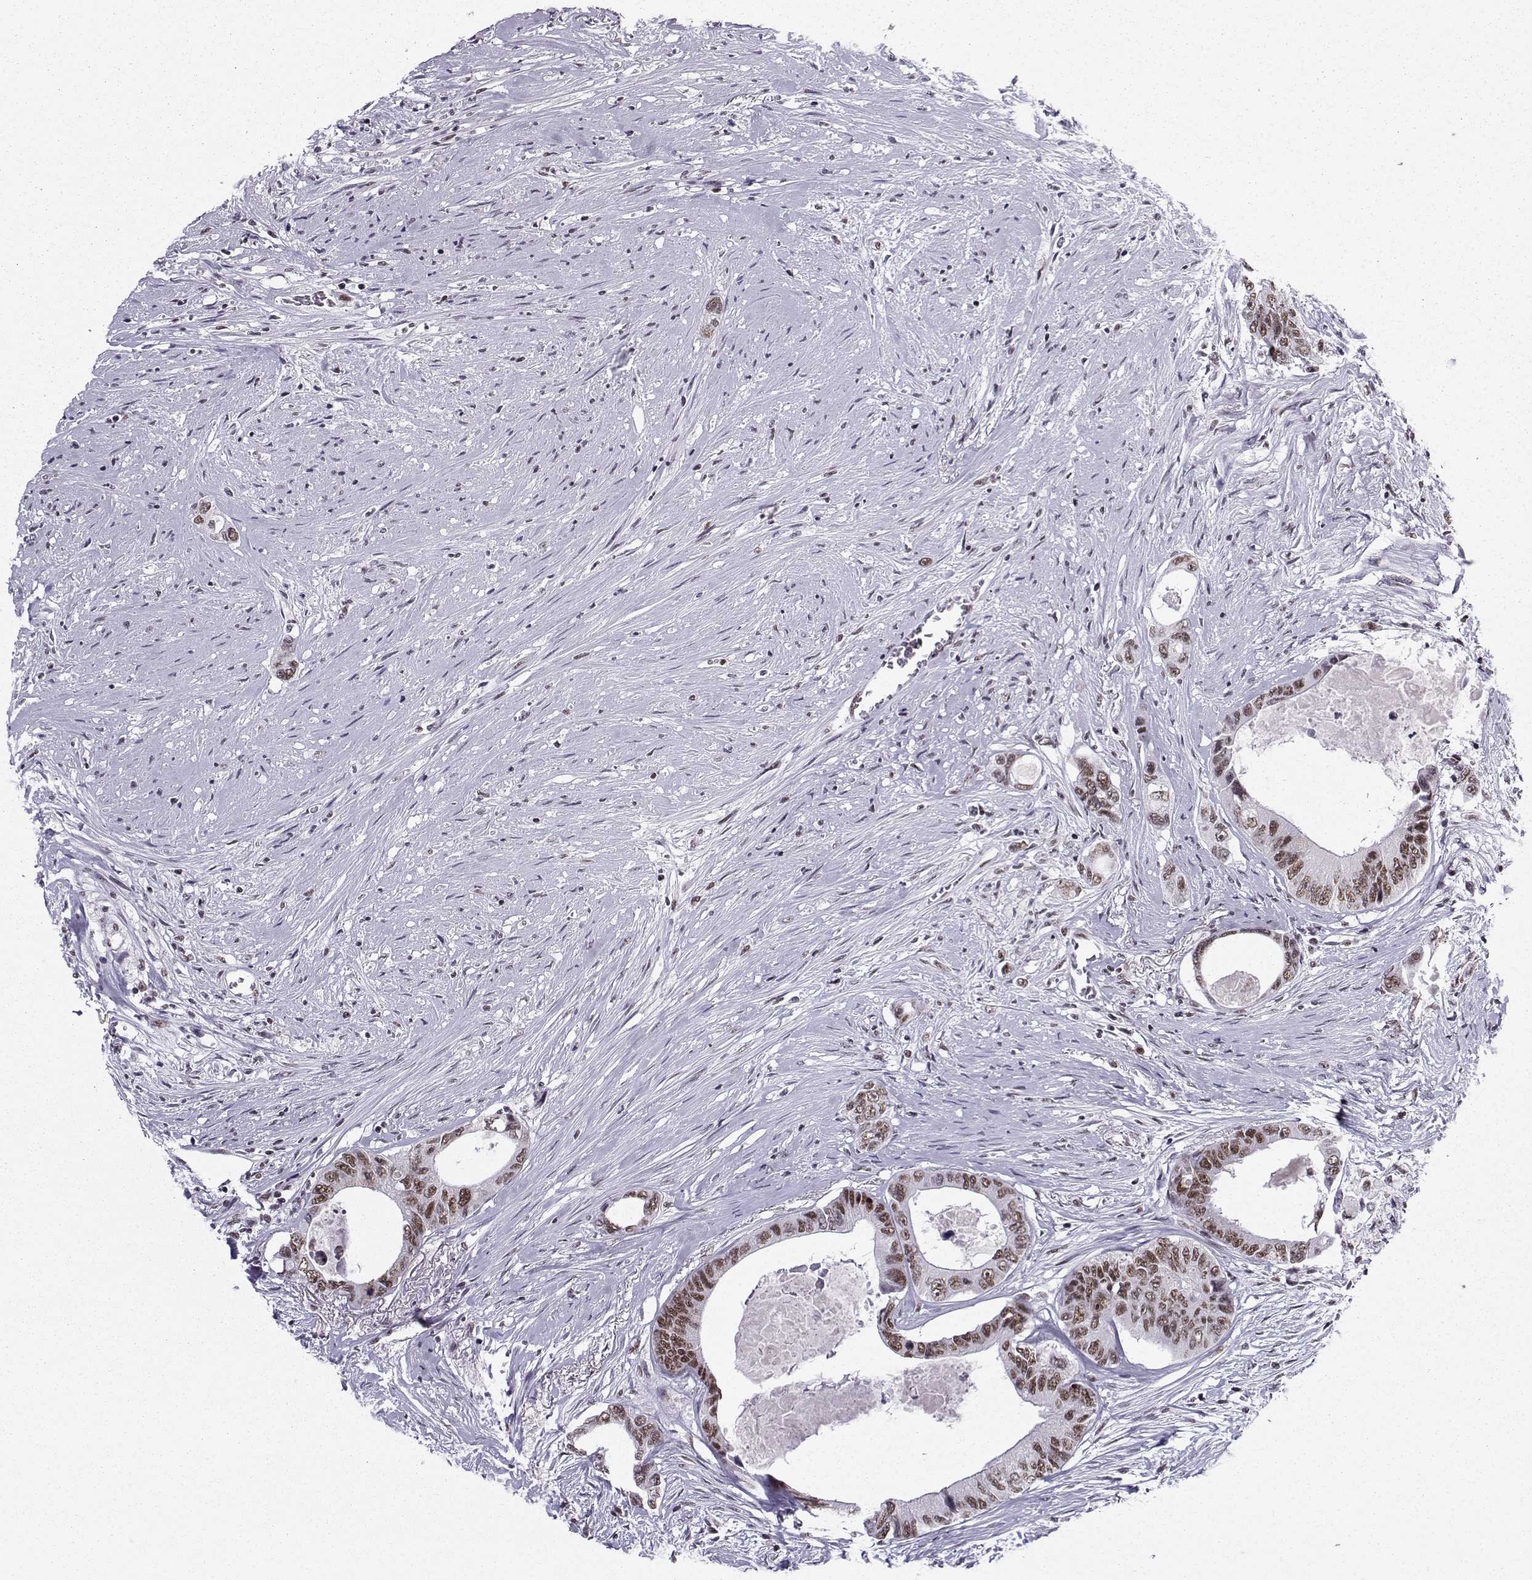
{"staining": {"intensity": "strong", "quantity": "25%-75%", "location": "nuclear"}, "tissue": "colorectal cancer", "cell_type": "Tumor cells", "image_type": "cancer", "snomed": [{"axis": "morphology", "description": "Adenocarcinoma, NOS"}, {"axis": "topography", "description": "Rectum"}], "caption": "Brown immunohistochemical staining in human colorectal adenocarcinoma reveals strong nuclear staining in about 25%-75% of tumor cells.", "gene": "SNRPB2", "patient": {"sex": "male", "age": 59}}